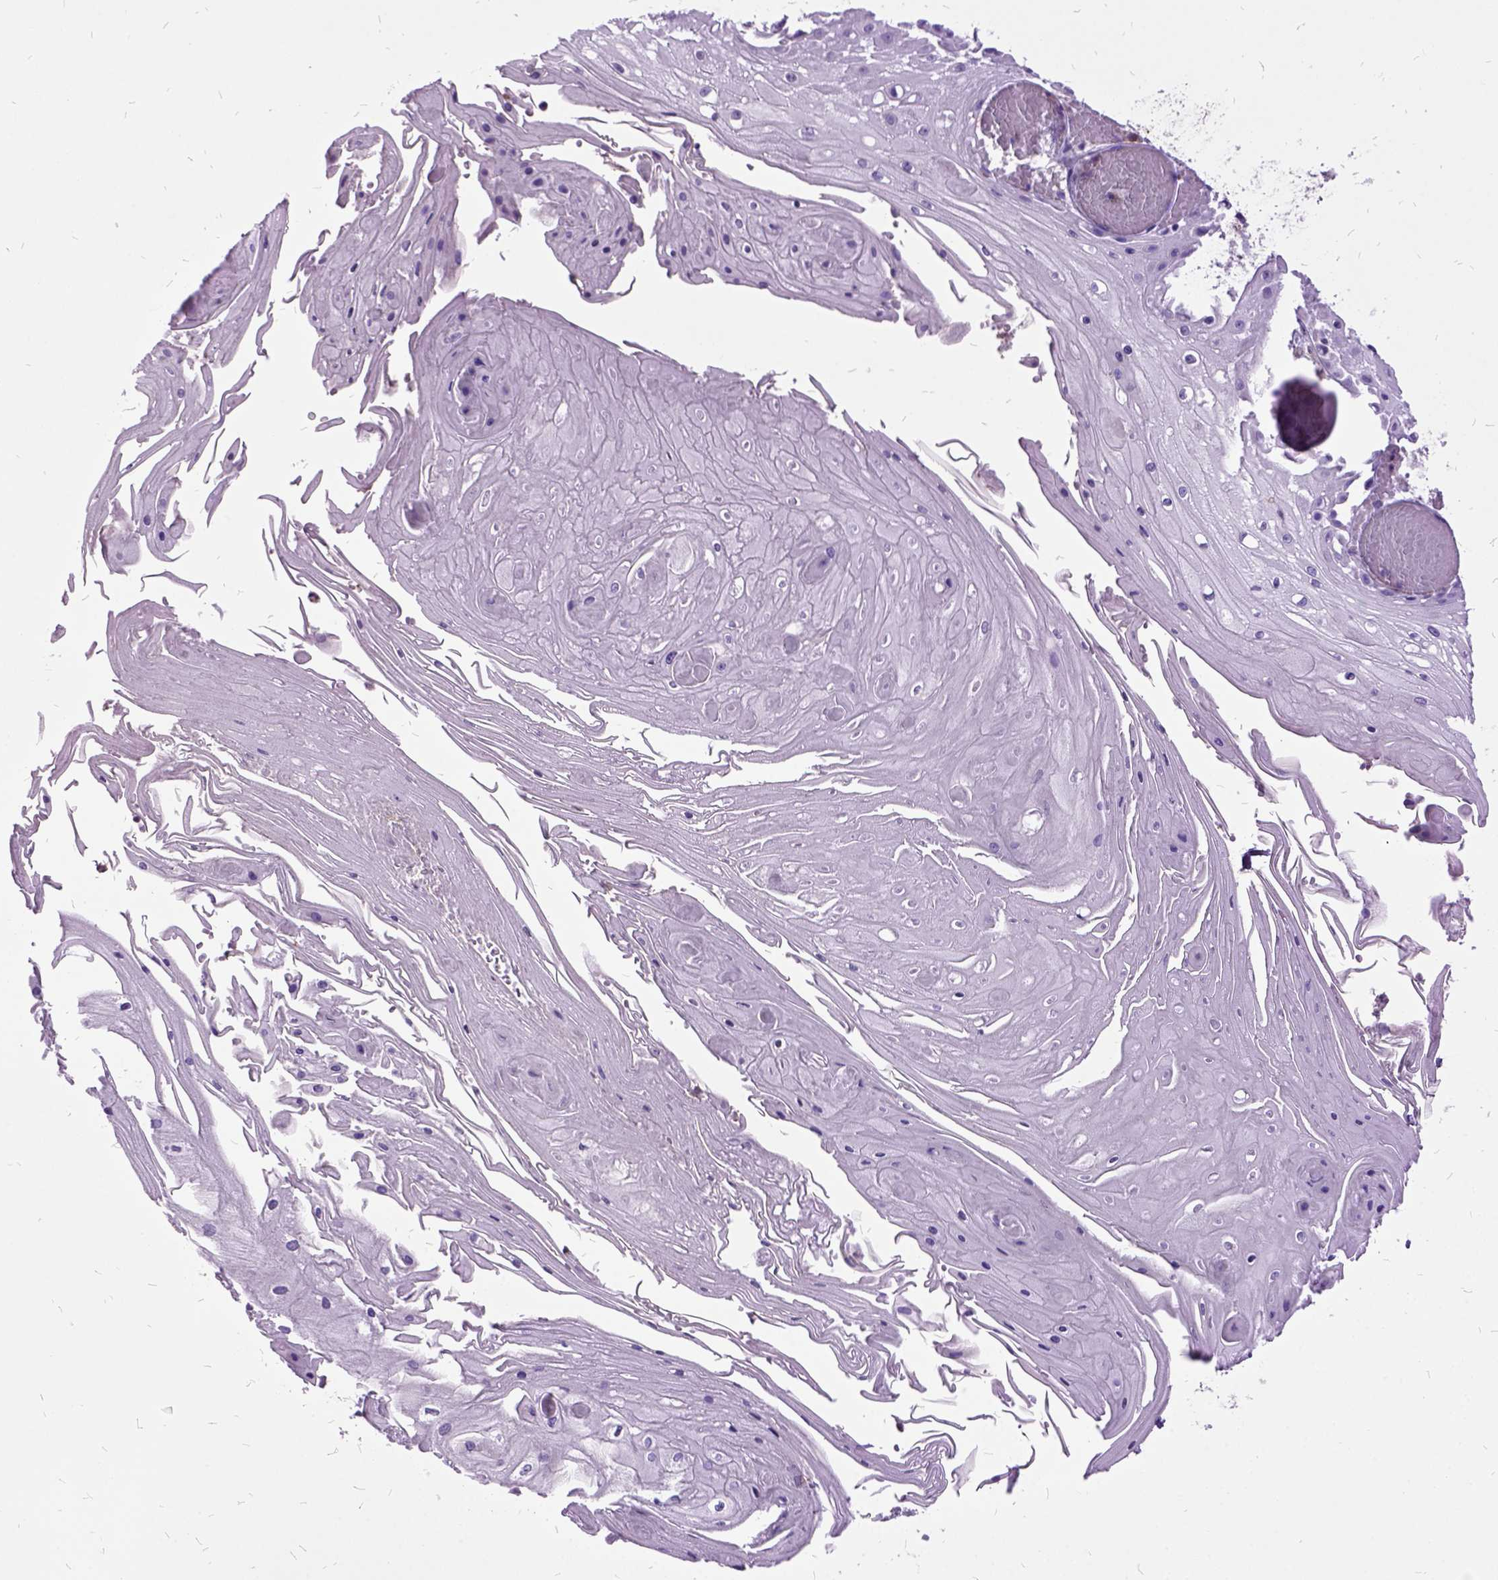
{"staining": {"intensity": "negative", "quantity": "none", "location": "none"}, "tissue": "skin cancer", "cell_type": "Tumor cells", "image_type": "cancer", "snomed": [{"axis": "morphology", "description": "Squamous cell carcinoma, NOS"}, {"axis": "topography", "description": "Skin"}], "caption": "Tumor cells show no significant staining in skin cancer (squamous cell carcinoma).", "gene": "MME", "patient": {"sex": "male", "age": 70}}